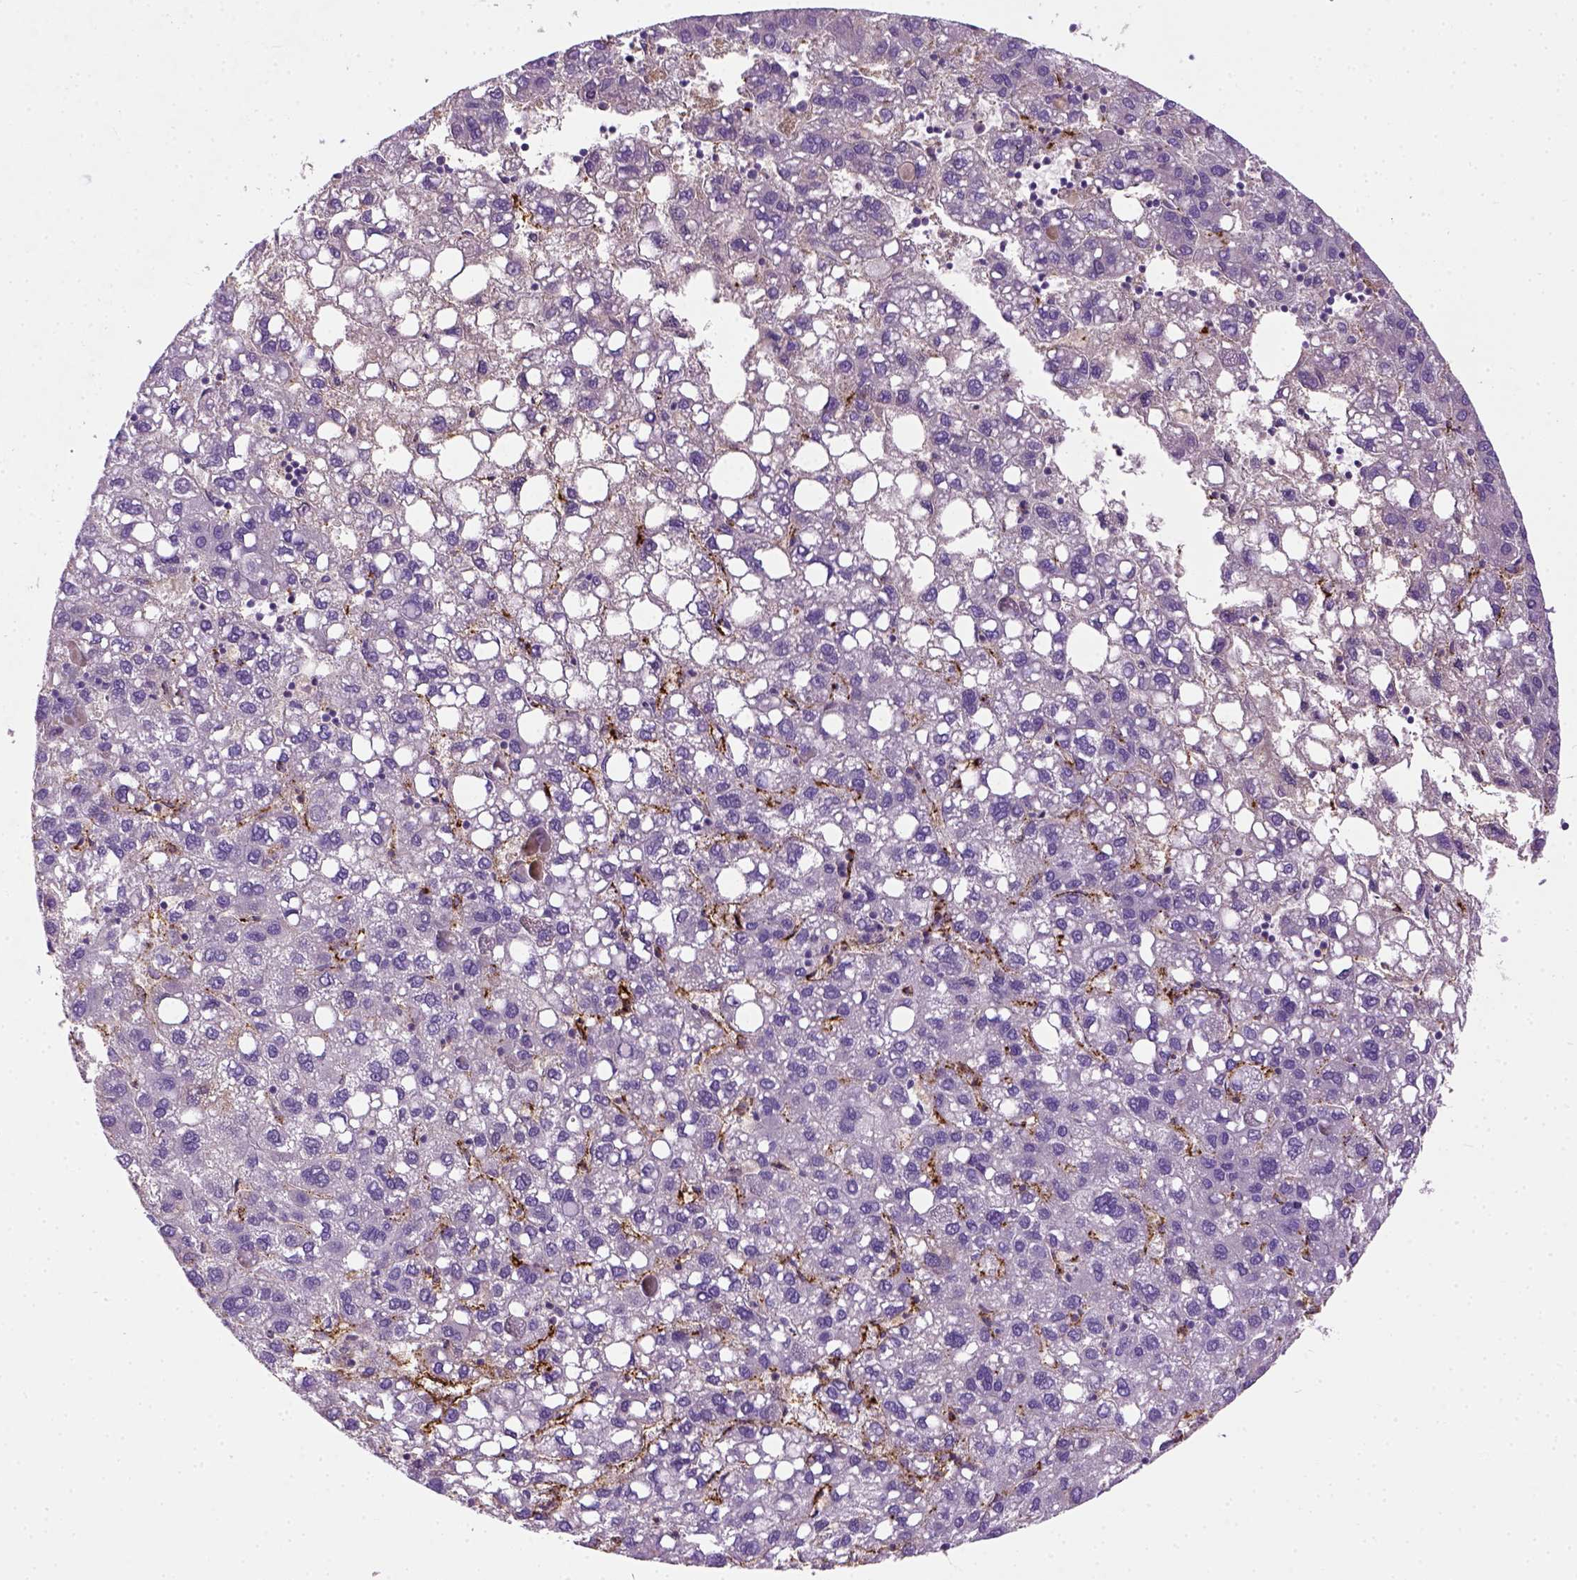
{"staining": {"intensity": "negative", "quantity": "none", "location": "none"}, "tissue": "liver cancer", "cell_type": "Tumor cells", "image_type": "cancer", "snomed": [{"axis": "morphology", "description": "Carcinoma, Hepatocellular, NOS"}, {"axis": "topography", "description": "Liver"}], "caption": "Immunohistochemistry of human liver cancer (hepatocellular carcinoma) displays no positivity in tumor cells. (DAB (3,3'-diaminobenzidine) immunohistochemistry (IHC) visualized using brightfield microscopy, high magnification).", "gene": "VWF", "patient": {"sex": "female", "age": 82}}